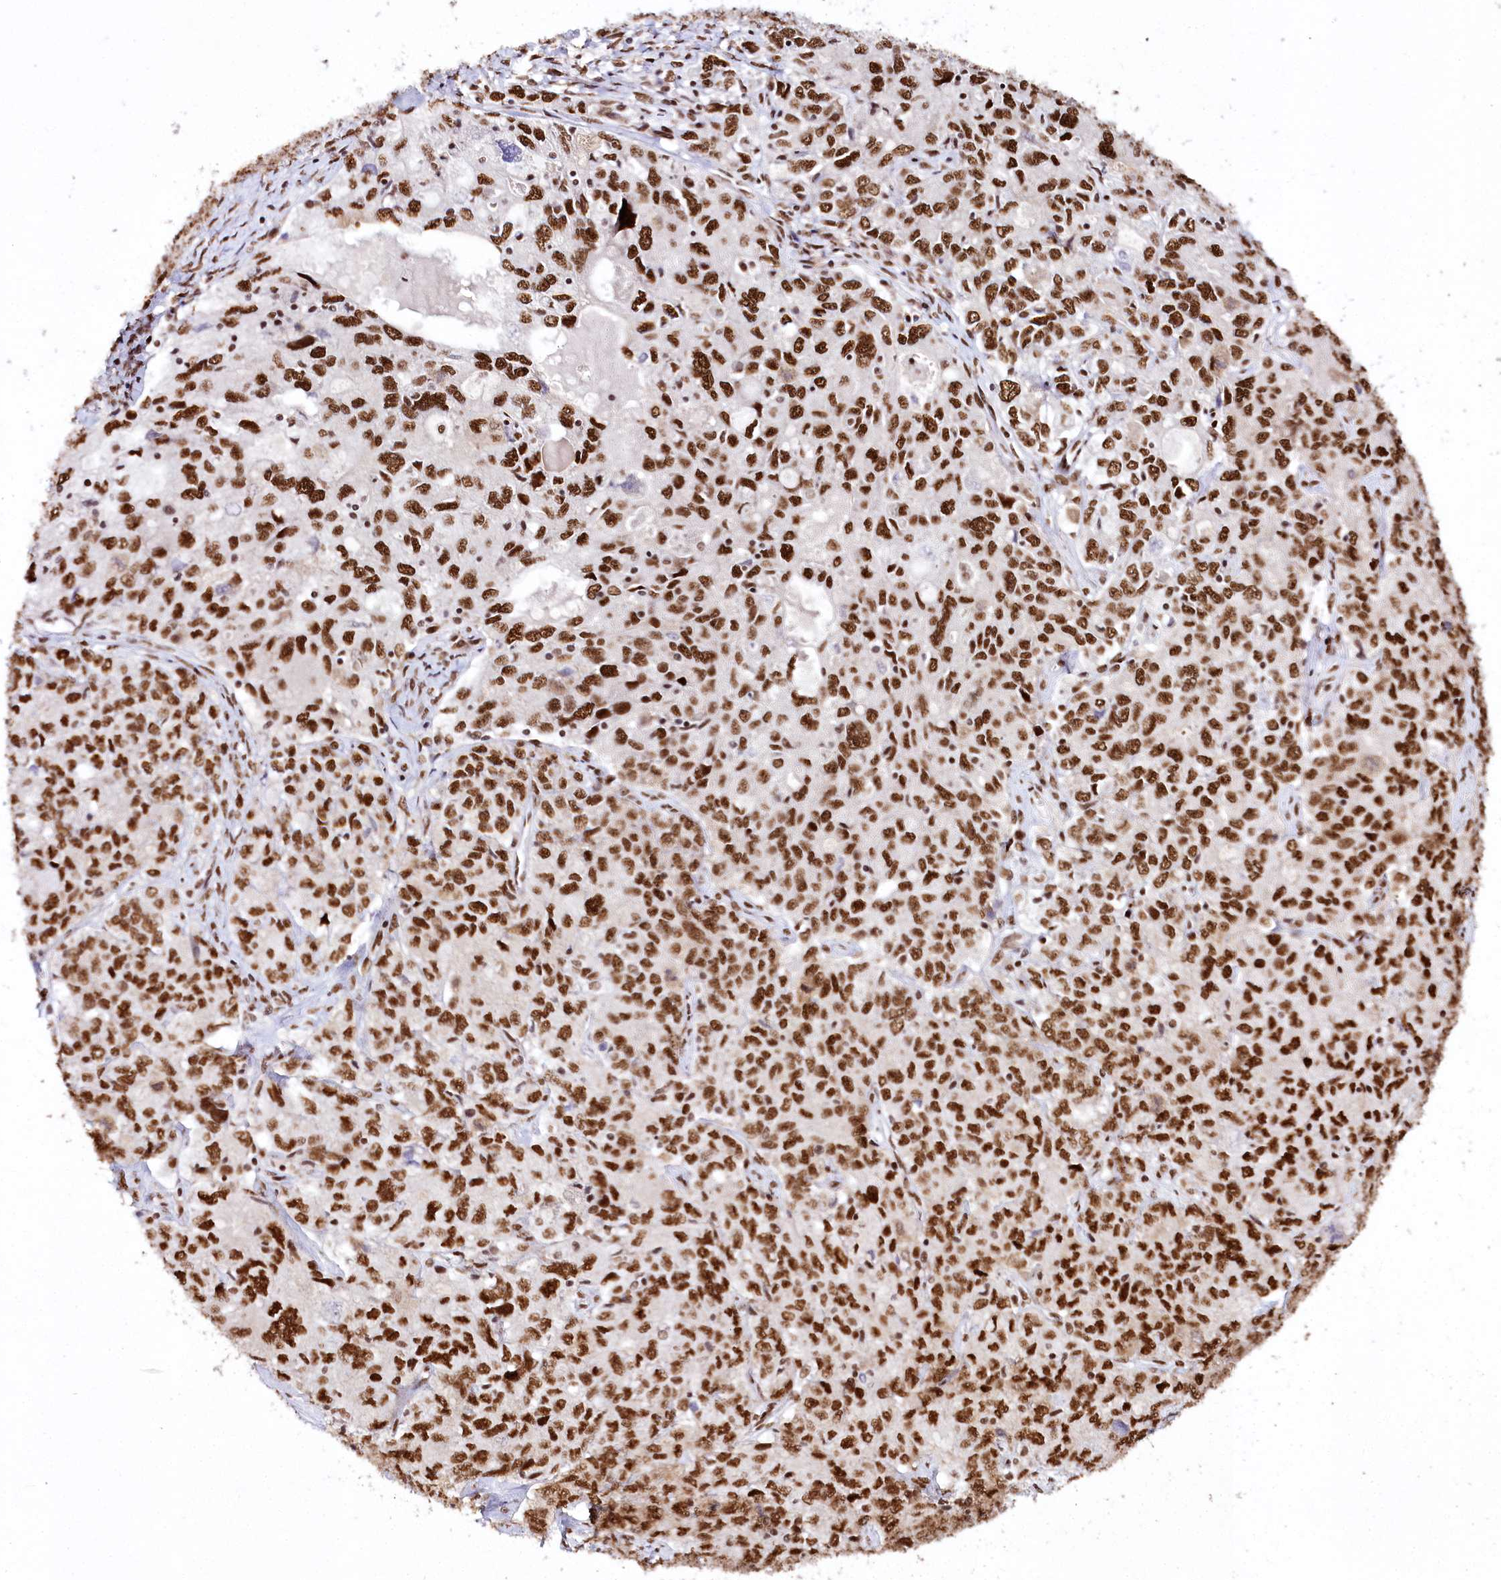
{"staining": {"intensity": "strong", "quantity": ">75%", "location": "nuclear"}, "tissue": "ovarian cancer", "cell_type": "Tumor cells", "image_type": "cancer", "snomed": [{"axis": "morphology", "description": "Carcinoma, endometroid"}, {"axis": "topography", "description": "Ovary"}], "caption": "Ovarian cancer (endometroid carcinoma) stained with DAB immunohistochemistry (IHC) demonstrates high levels of strong nuclear staining in about >75% of tumor cells.", "gene": "SMARCE1", "patient": {"sex": "female", "age": 62}}